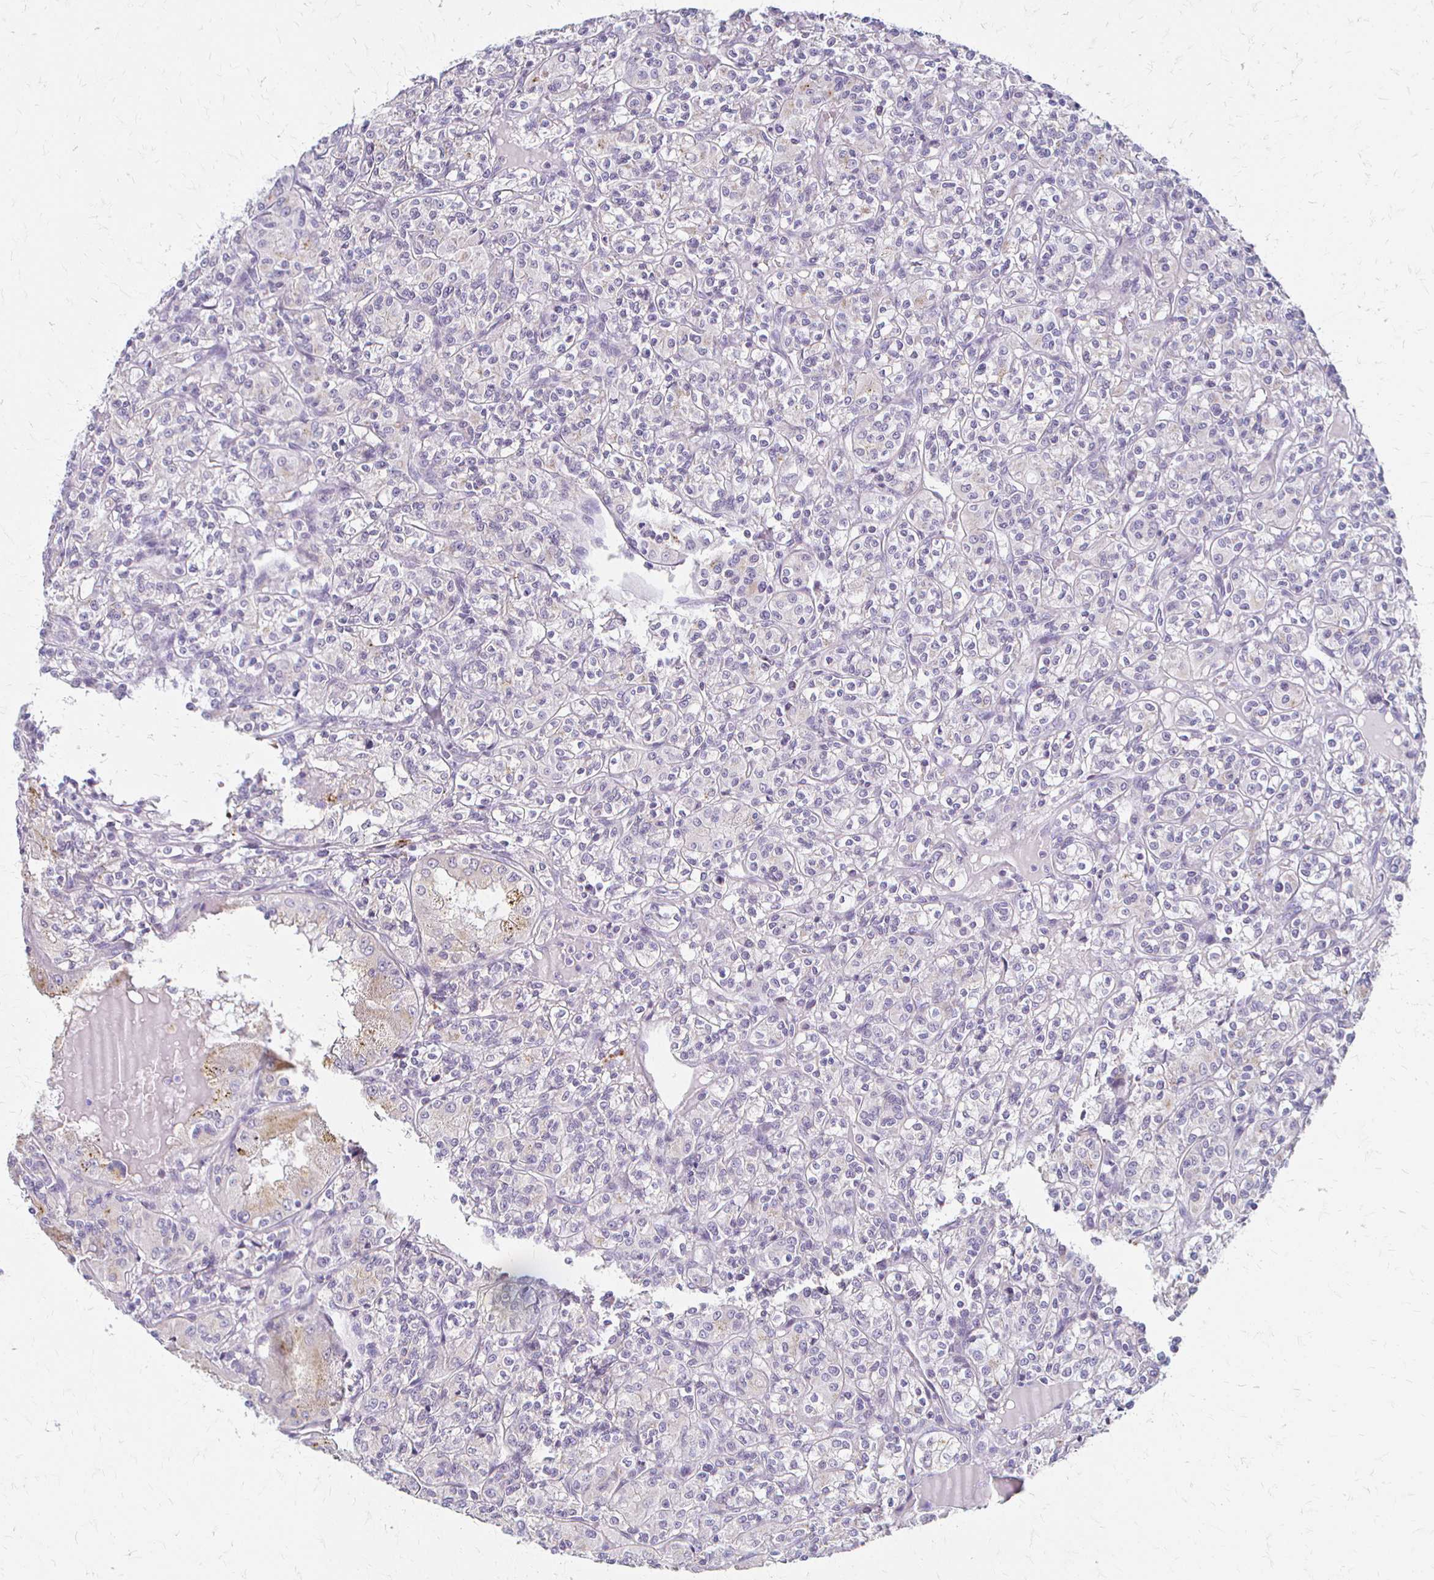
{"staining": {"intensity": "negative", "quantity": "none", "location": "none"}, "tissue": "renal cancer", "cell_type": "Tumor cells", "image_type": "cancer", "snomed": [{"axis": "morphology", "description": "Adenocarcinoma, NOS"}, {"axis": "topography", "description": "Kidney"}], "caption": "The IHC histopathology image has no significant staining in tumor cells of renal adenocarcinoma tissue.", "gene": "ACP5", "patient": {"sex": "male", "age": 36}}